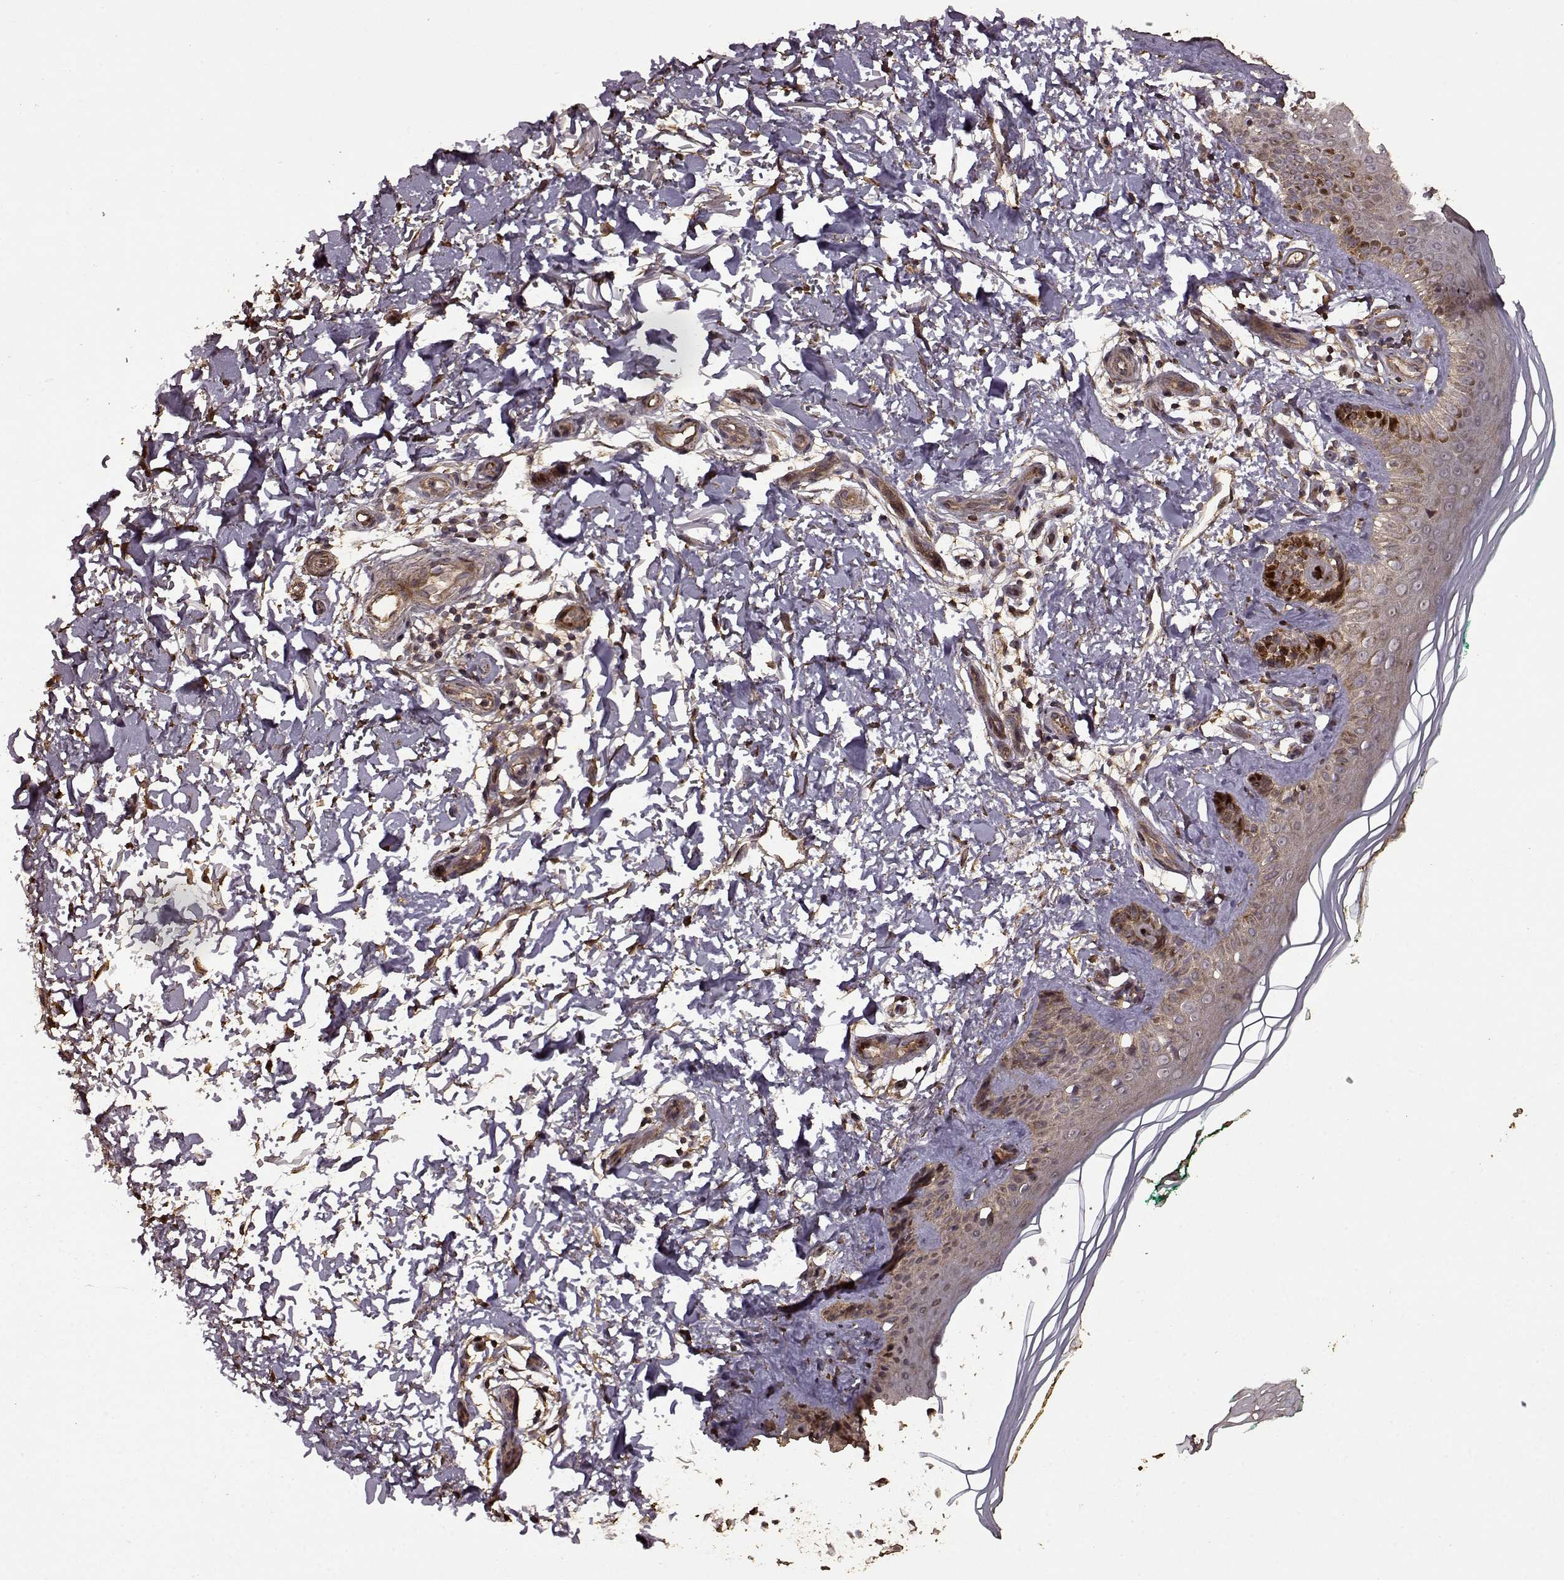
{"staining": {"intensity": "moderate", "quantity": "25%-75%", "location": "cytoplasmic/membranous"}, "tissue": "skin", "cell_type": "Fibroblasts", "image_type": "normal", "snomed": [{"axis": "morphology", "description": "Normal tissue, NOS"}, {"axis": "morphology", "description": "Inflammation, NOS"}, {"axis": "morphology", "description": "Fibrosis, NOS"}, {"axis": "topography", "description": "Skin"}], "caption": "The histopathology image displays immunohistochemical staining of normal skin. There is moderate cytoplasmic/membranous staining is seen in approximately 25%-75% of fibroblasts.", "gene": "FBXW11", "patient": {"sex": "male", "age": 71}}